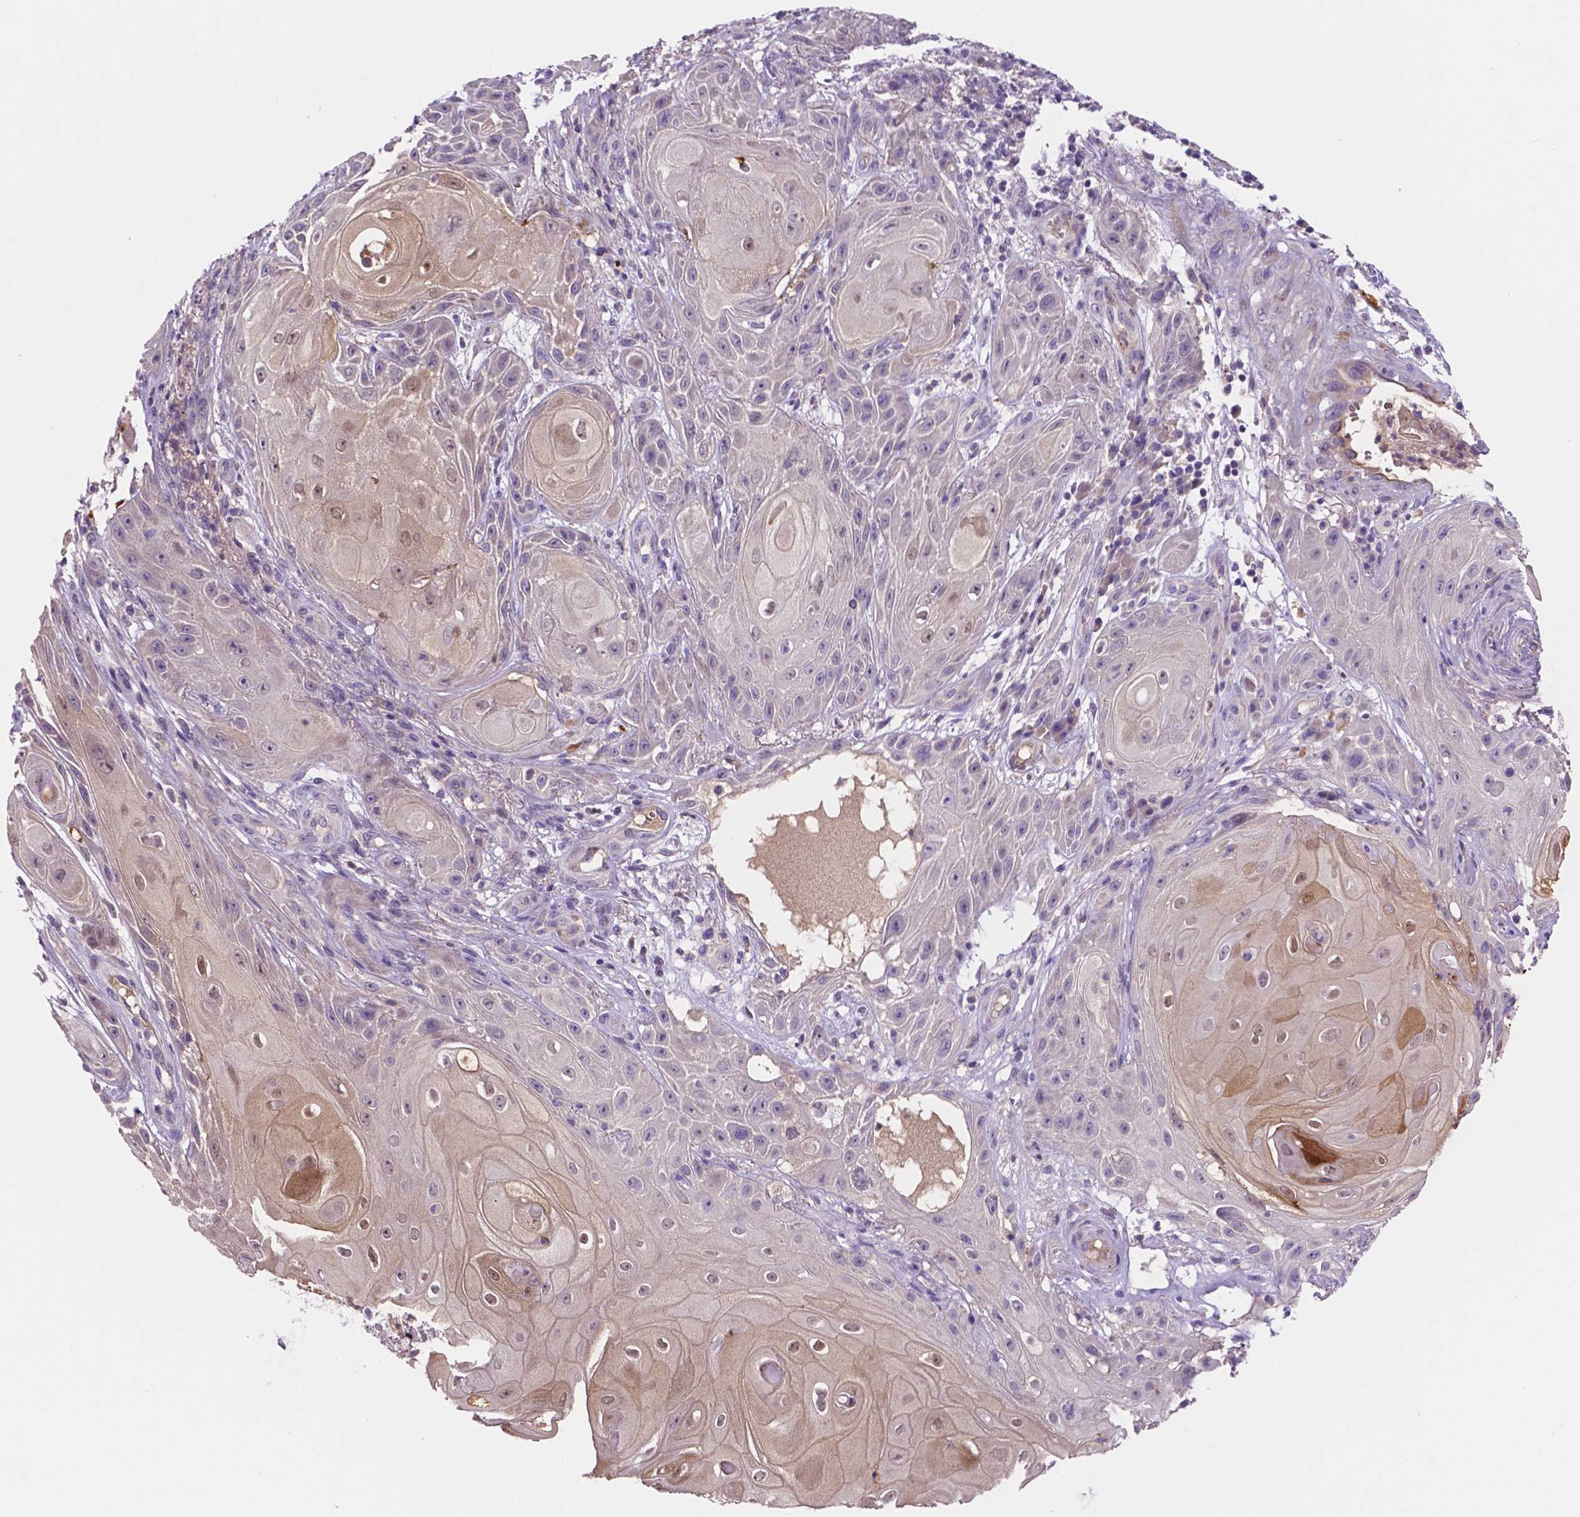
{"staining": {"intensity": "negative", "quantity": "none", "location": "none"}, "tissue": "skin cancer", "cell_type": "Tumor cells", "image_type": "cancer", "snomed": [{"axis": "morphology", "description": "Squamous cell carcinoma, NOS"}, {"axis": "topography", "description": "Skin"}], "caption": "The histopathology image displays no significant staining in tumor cells of skin squamous cell carcinoma.", "gene": "TM4SF20", "patient": {"sex": "male", "age": 62}}